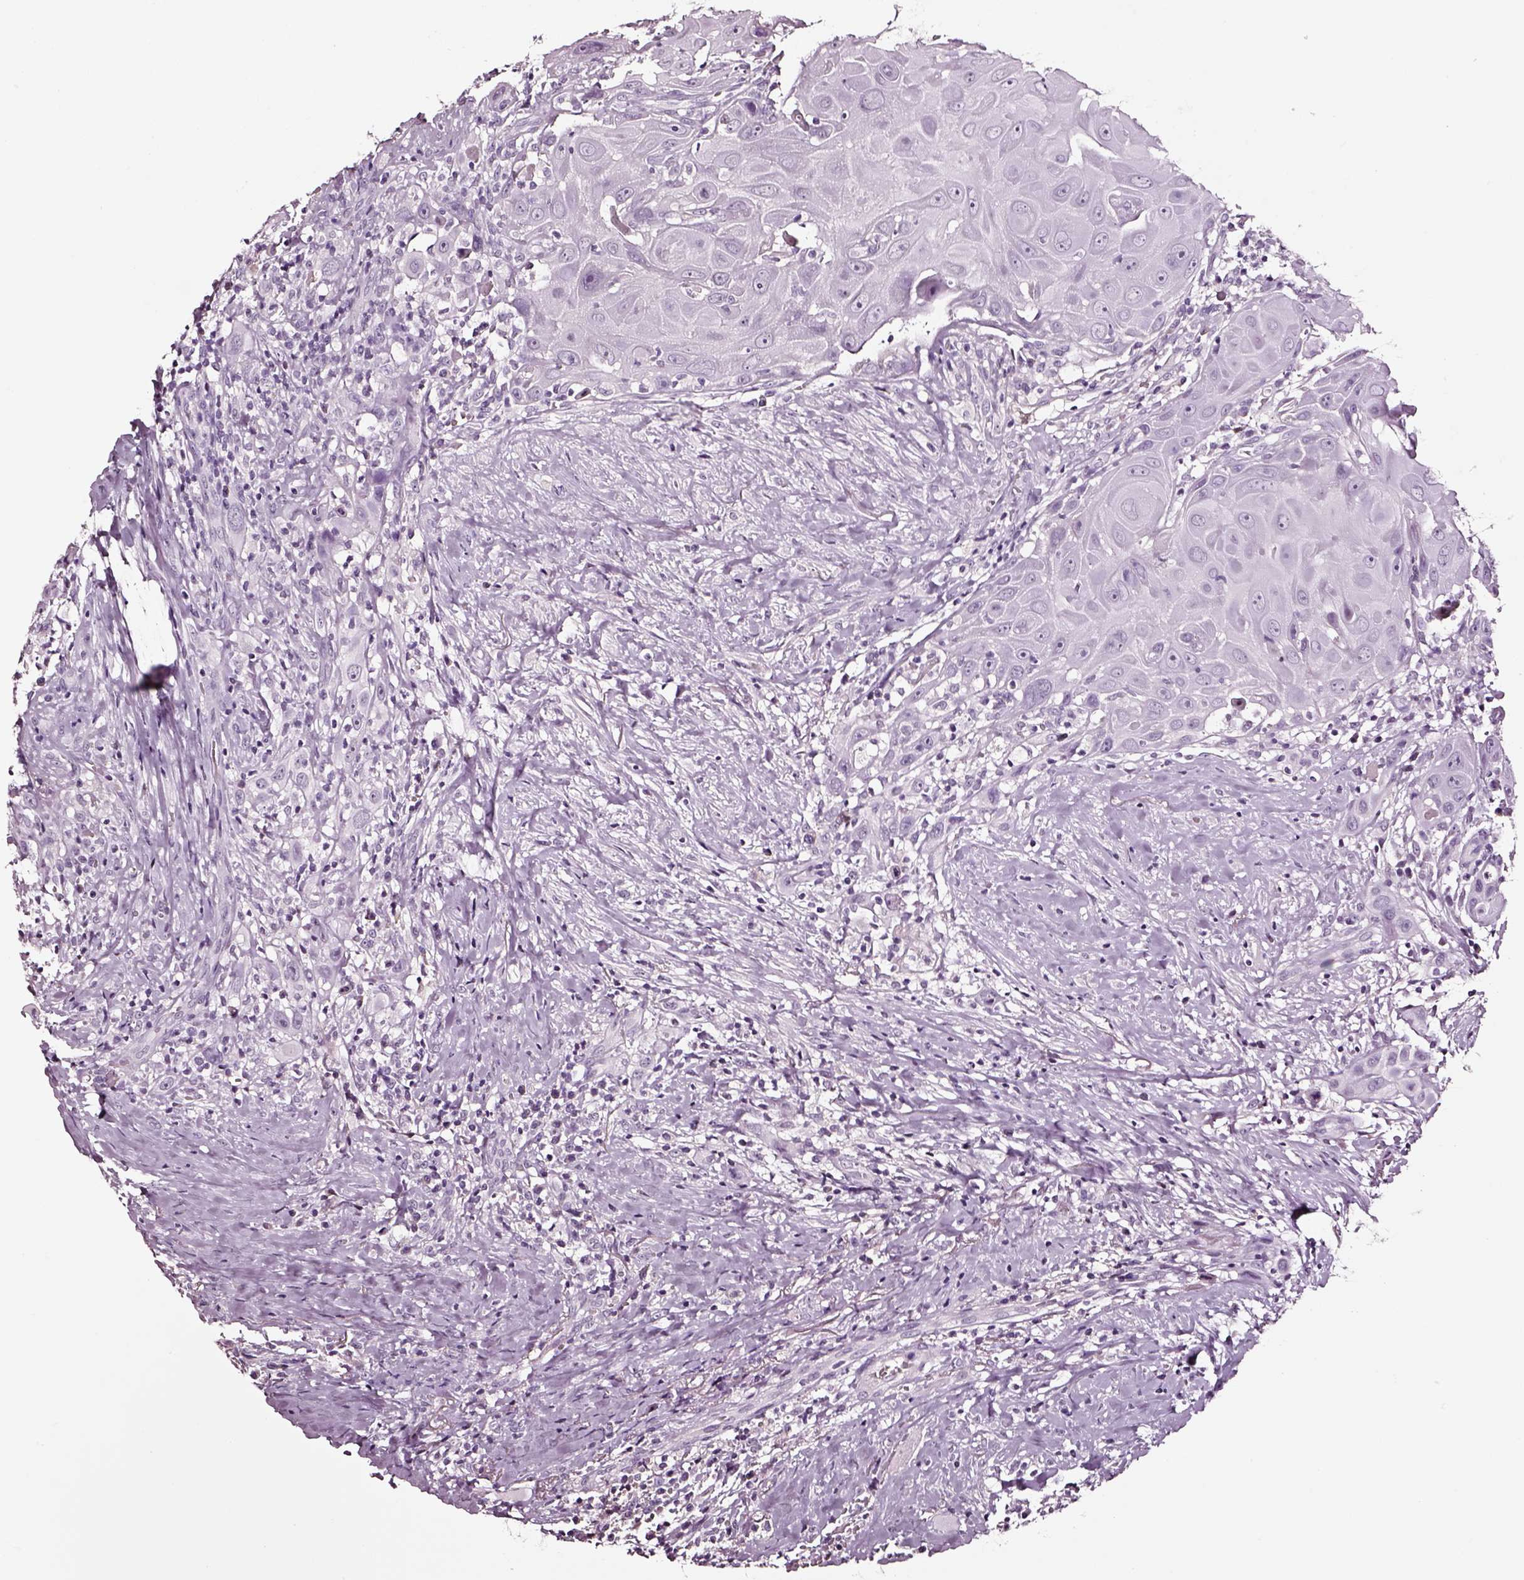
{"staining": {"intensity": "negative", "quantity": "none", "location": "none"}, "tissue": "head and neck cancer", "cell_type": "Tumor cells", "image_type": "cancer", "snomed": [{"axis": "morphology", "description": "Squamous cell carcinoma, NOS"}, {"axis": "topography", "description": "Head-Neck"}], "caption": "There is no significant positivity in tumor cells of head and neck cancer. (DAB immunohistochemistry, high magnification).", "gene": "SMIM17", "patient": {"sex": "female", "age": 95}}